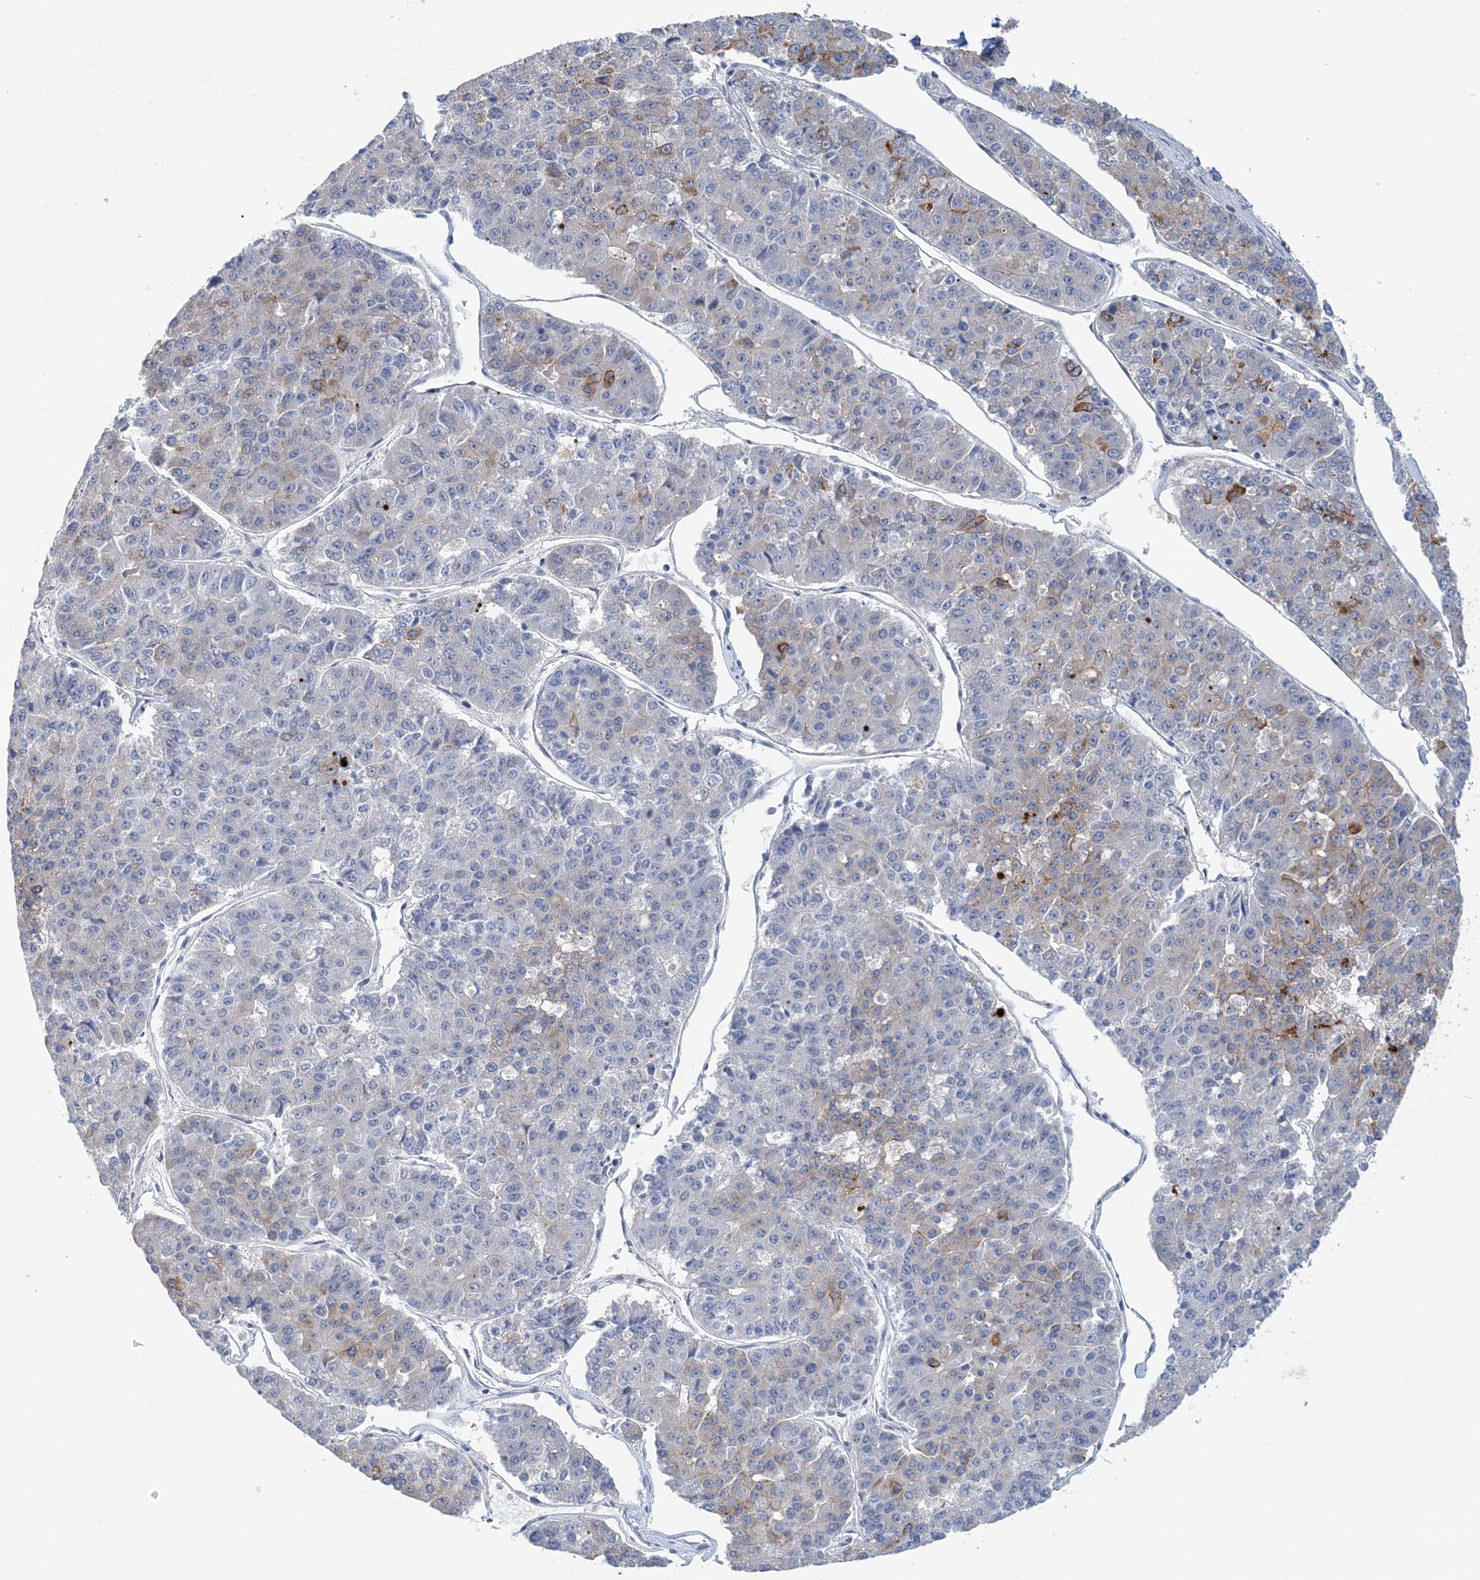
{"staining": {"intensity": "moderate", "quantity": "25%-75%", "location": "cytoplasmic/membranous"}, "tissue": "pancreatic cancer", "cell_type": "Tumor cells", "image_type": "cancer", "snomed": [{"axis": "morphology", "description": "Adenocarcinoma, NOS"}, {"axis": "topography", "description": "Pancreas"}], "caption": "An immunohistochemistry micrograph of neoplastic tissue is shown. Protein staining in brown shows moderate cytoplasmic/membranous positivity in pancreatic adenocarcinoma within tumor cells.", "gene": "LRRIQ4", "patient": {"sex": "male", "age": 50}}